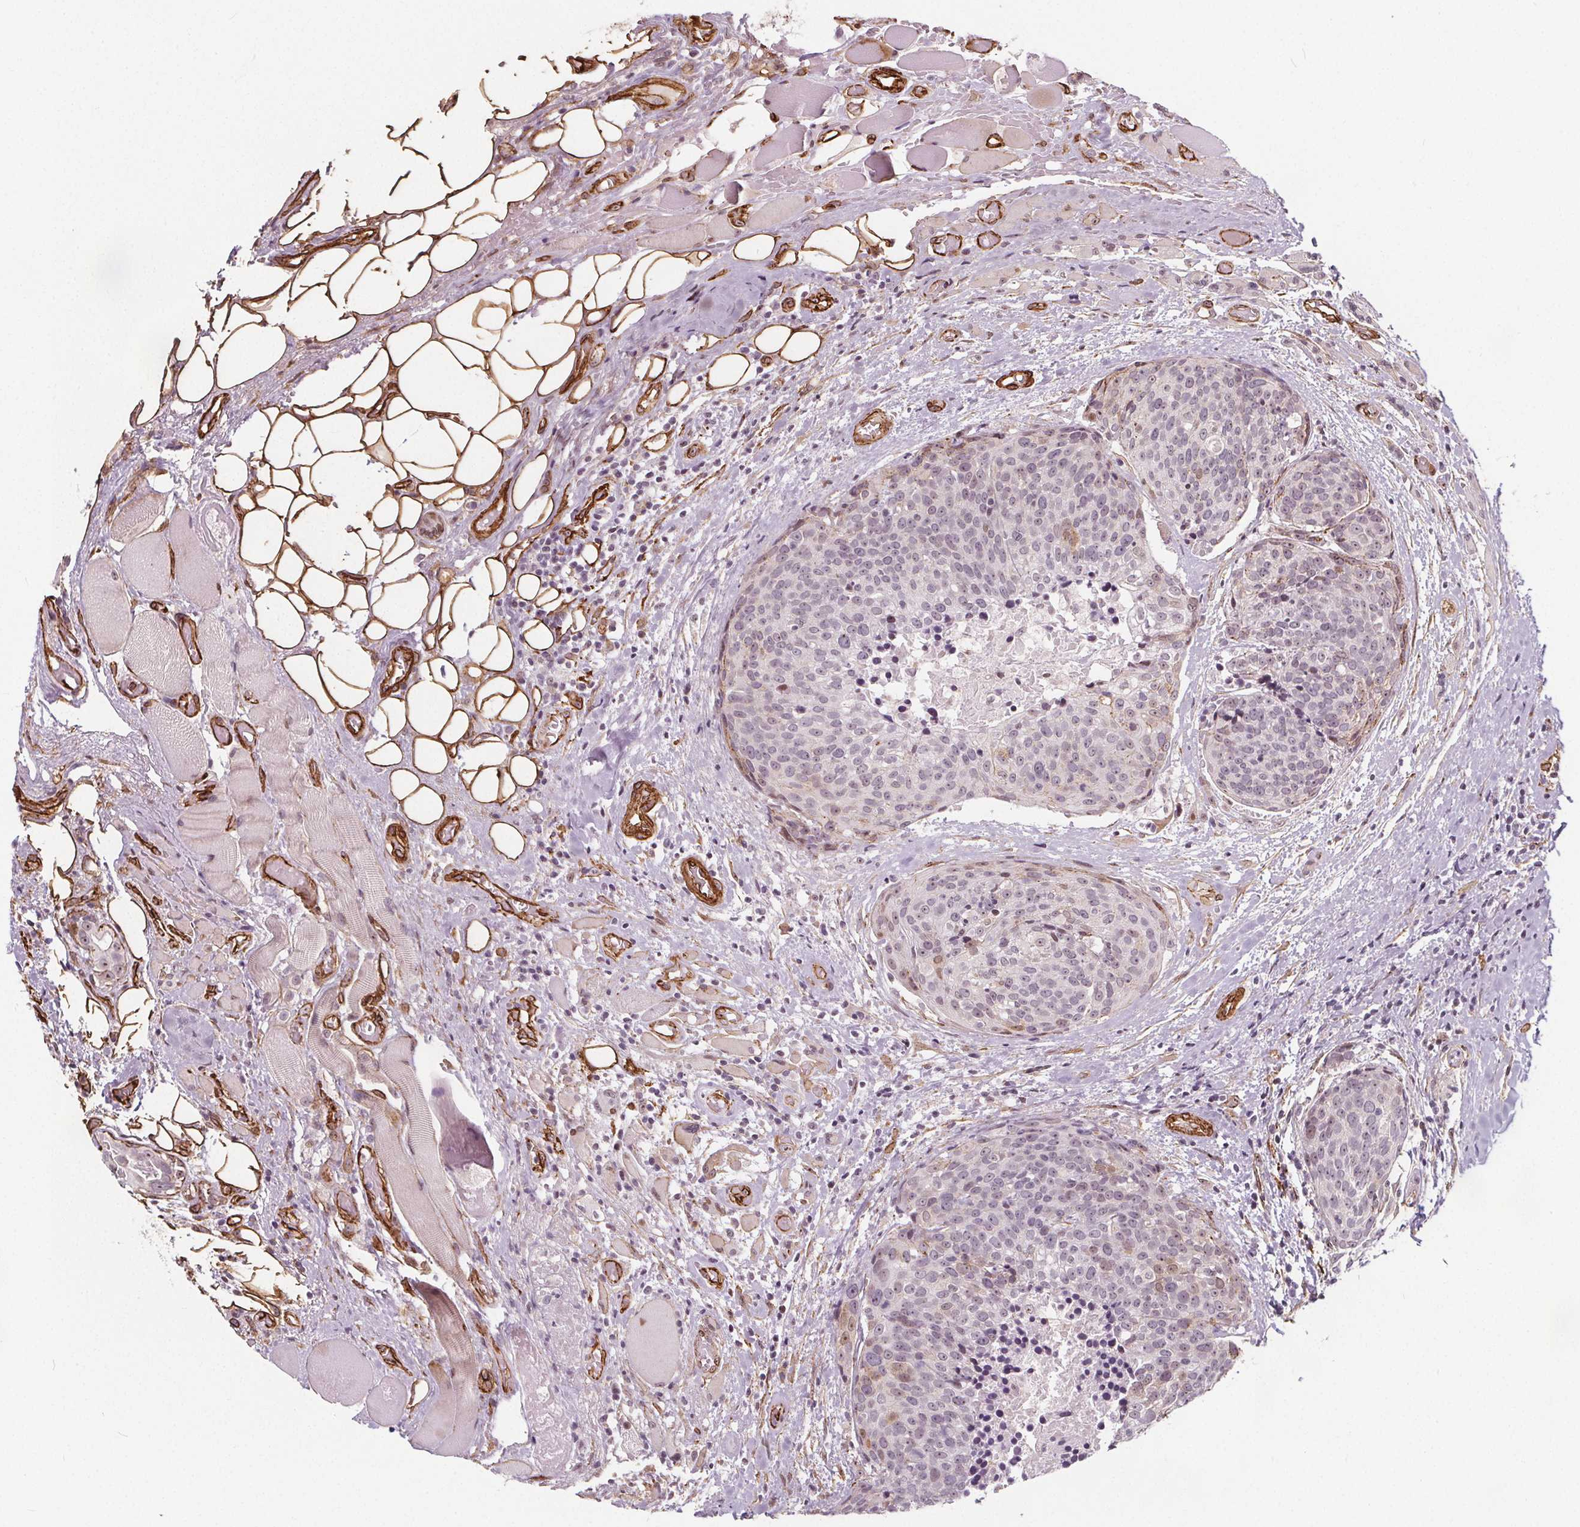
{"staining": {"intensity": "weak", "quantity": "<25%", "location": "nuclear"}, "tissue": "head and neck cancer", "cell_type": "Tumor cells", "image_type": "cancer", "snomed": [{"axis": "morphology", "description": "Squamous cell carcinoma, NOS"}, {"axis": "topography", "description": "Oral tissue"}, {"axis": "topography", "description": "Head-Neck"}], "caption": "High power microscopy photomicrograph of an immunohistochemistry histopathology image of head and neck cancer, revealing no significant staining in tumor cells. Nuclei are stained in blue.", "gene": "HAS1", "patient": {"sex": "male", "age": 64}}